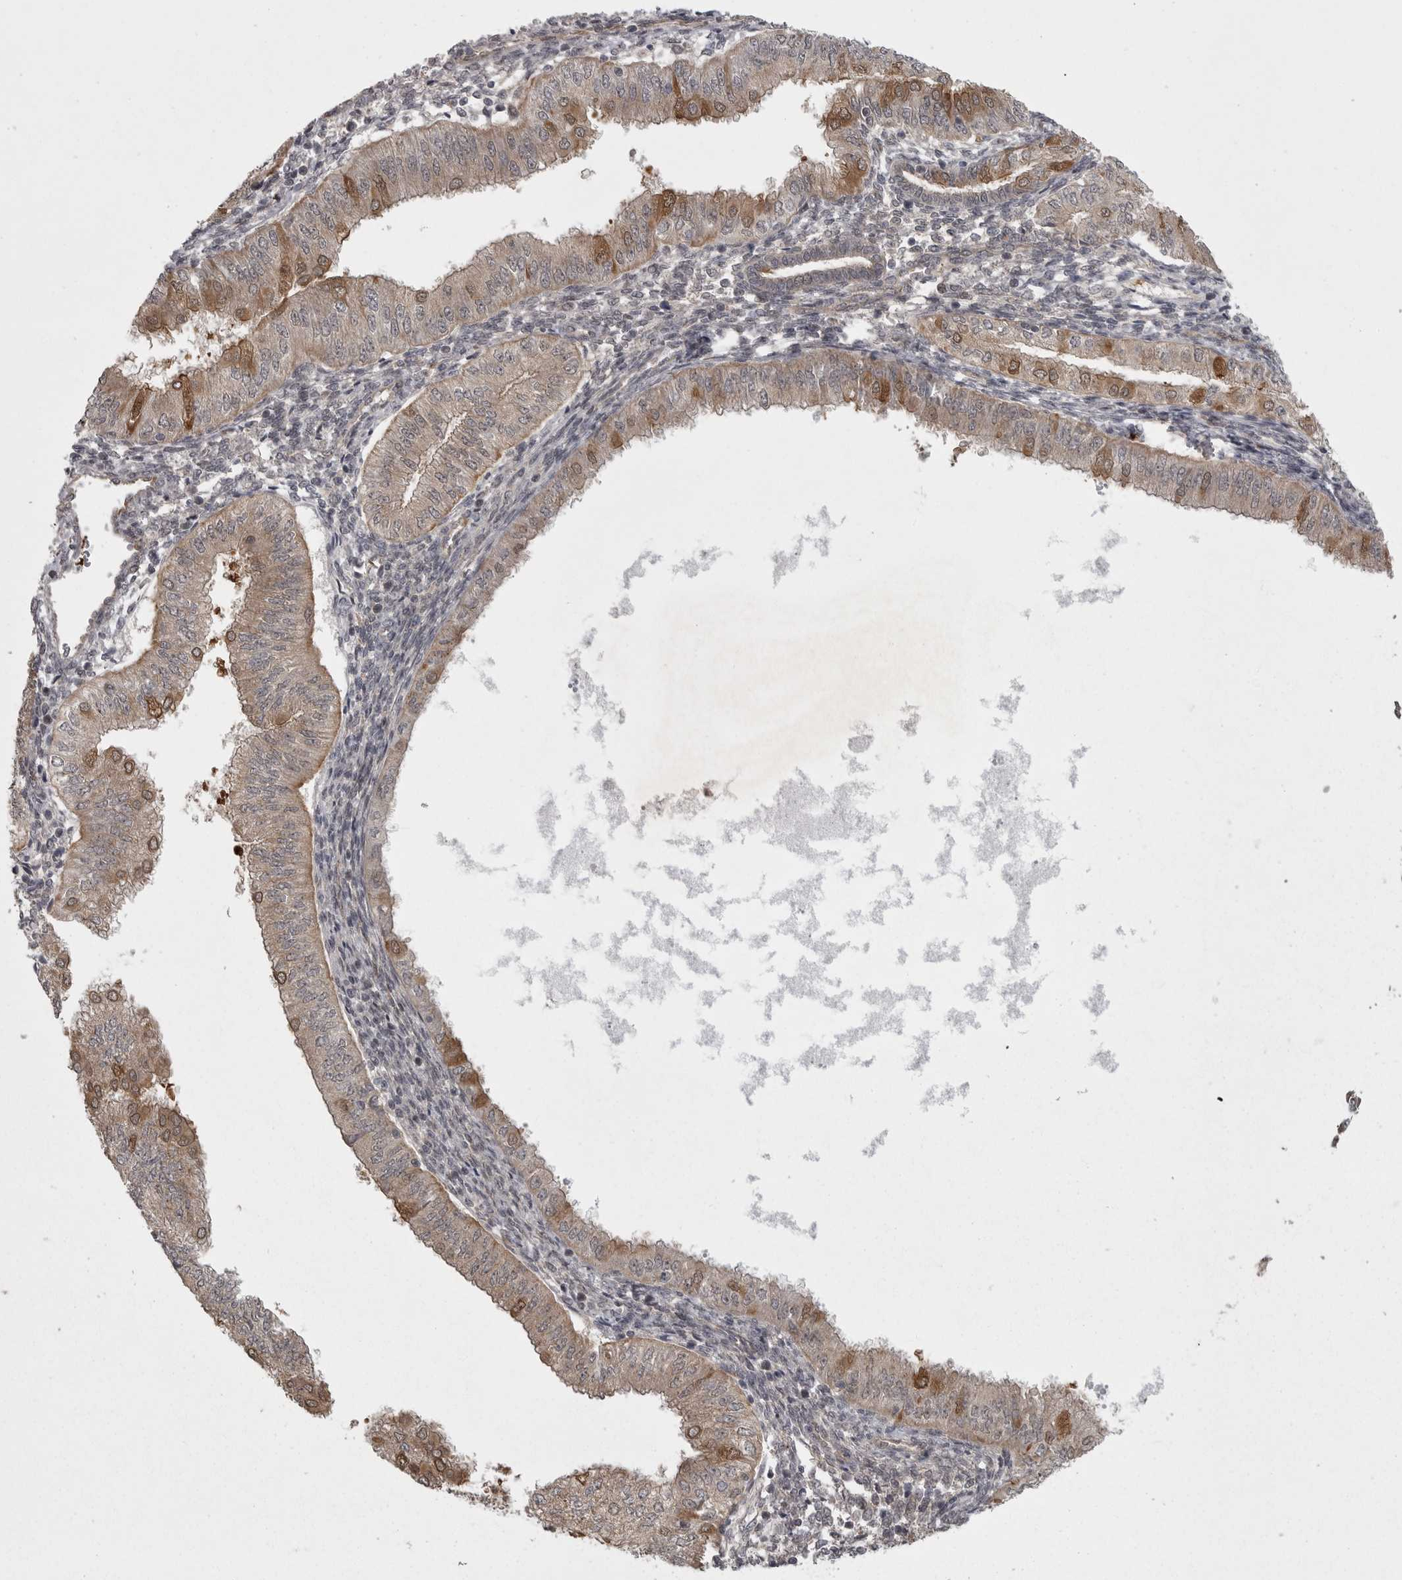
{"staining": {"intensity": "moderate", "quantity": "<25%", "location": "cytoplasmic/membranous,nuclear"}, "tissue": "endometrial cancer", "cell_type": "Tumor cells", "image_type": "cancer", "snomed": [{"axis": "morphology", "description": "Normal tissue, NOS"}, {"axis": "morphology", "description": "Adenocarcinoma, NOS"}, {"axis": "topography", "description": "Endometrium"}], "caption": "Endometrial cancer tissue exhibits moderate cytoplasmic/membranous and nuclear positivity in about <25% of tumor cells", "gene": "PPP1R9A", "patient": {"sex": "female", "age": 53}}